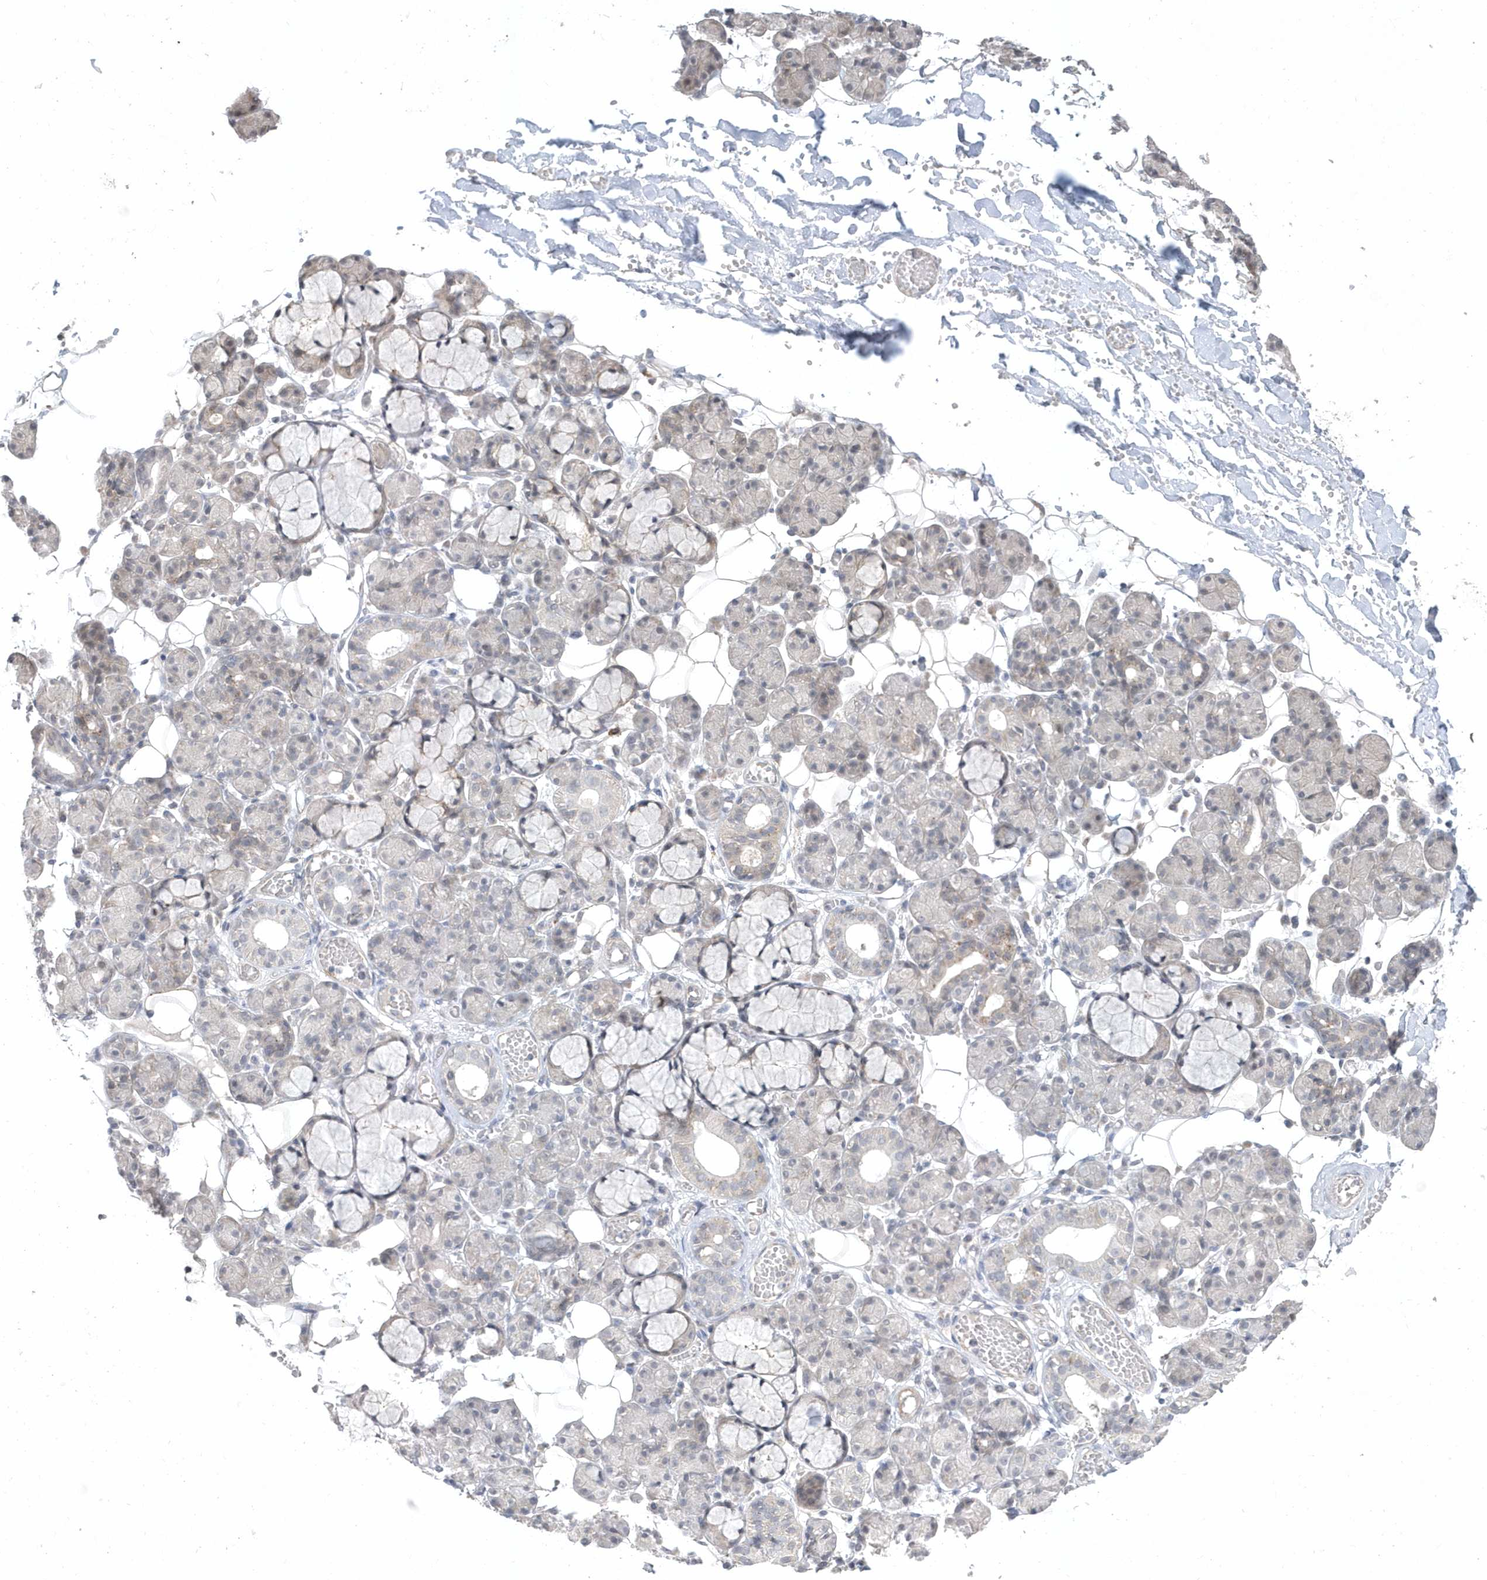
{"staining": {"intensity": "negative", "quantity": "none", "location": "none"}, "tissue": "salivary gland", "cell_type": "Glandular cells", "image_type": "normal", "snomed": [{"axis": "morphology", "description": "Normal tissue, NOS"}, {"axis": "topography", "description": "Salivary gland"}], "caption": "Histopathology image shows no significant protein expression in glandular cells of benign salivary gland. (IHC, brightfield microscopy, high magnification).", "gene": "CRIP3", "patient": {"sex": "male", "age": 63}}